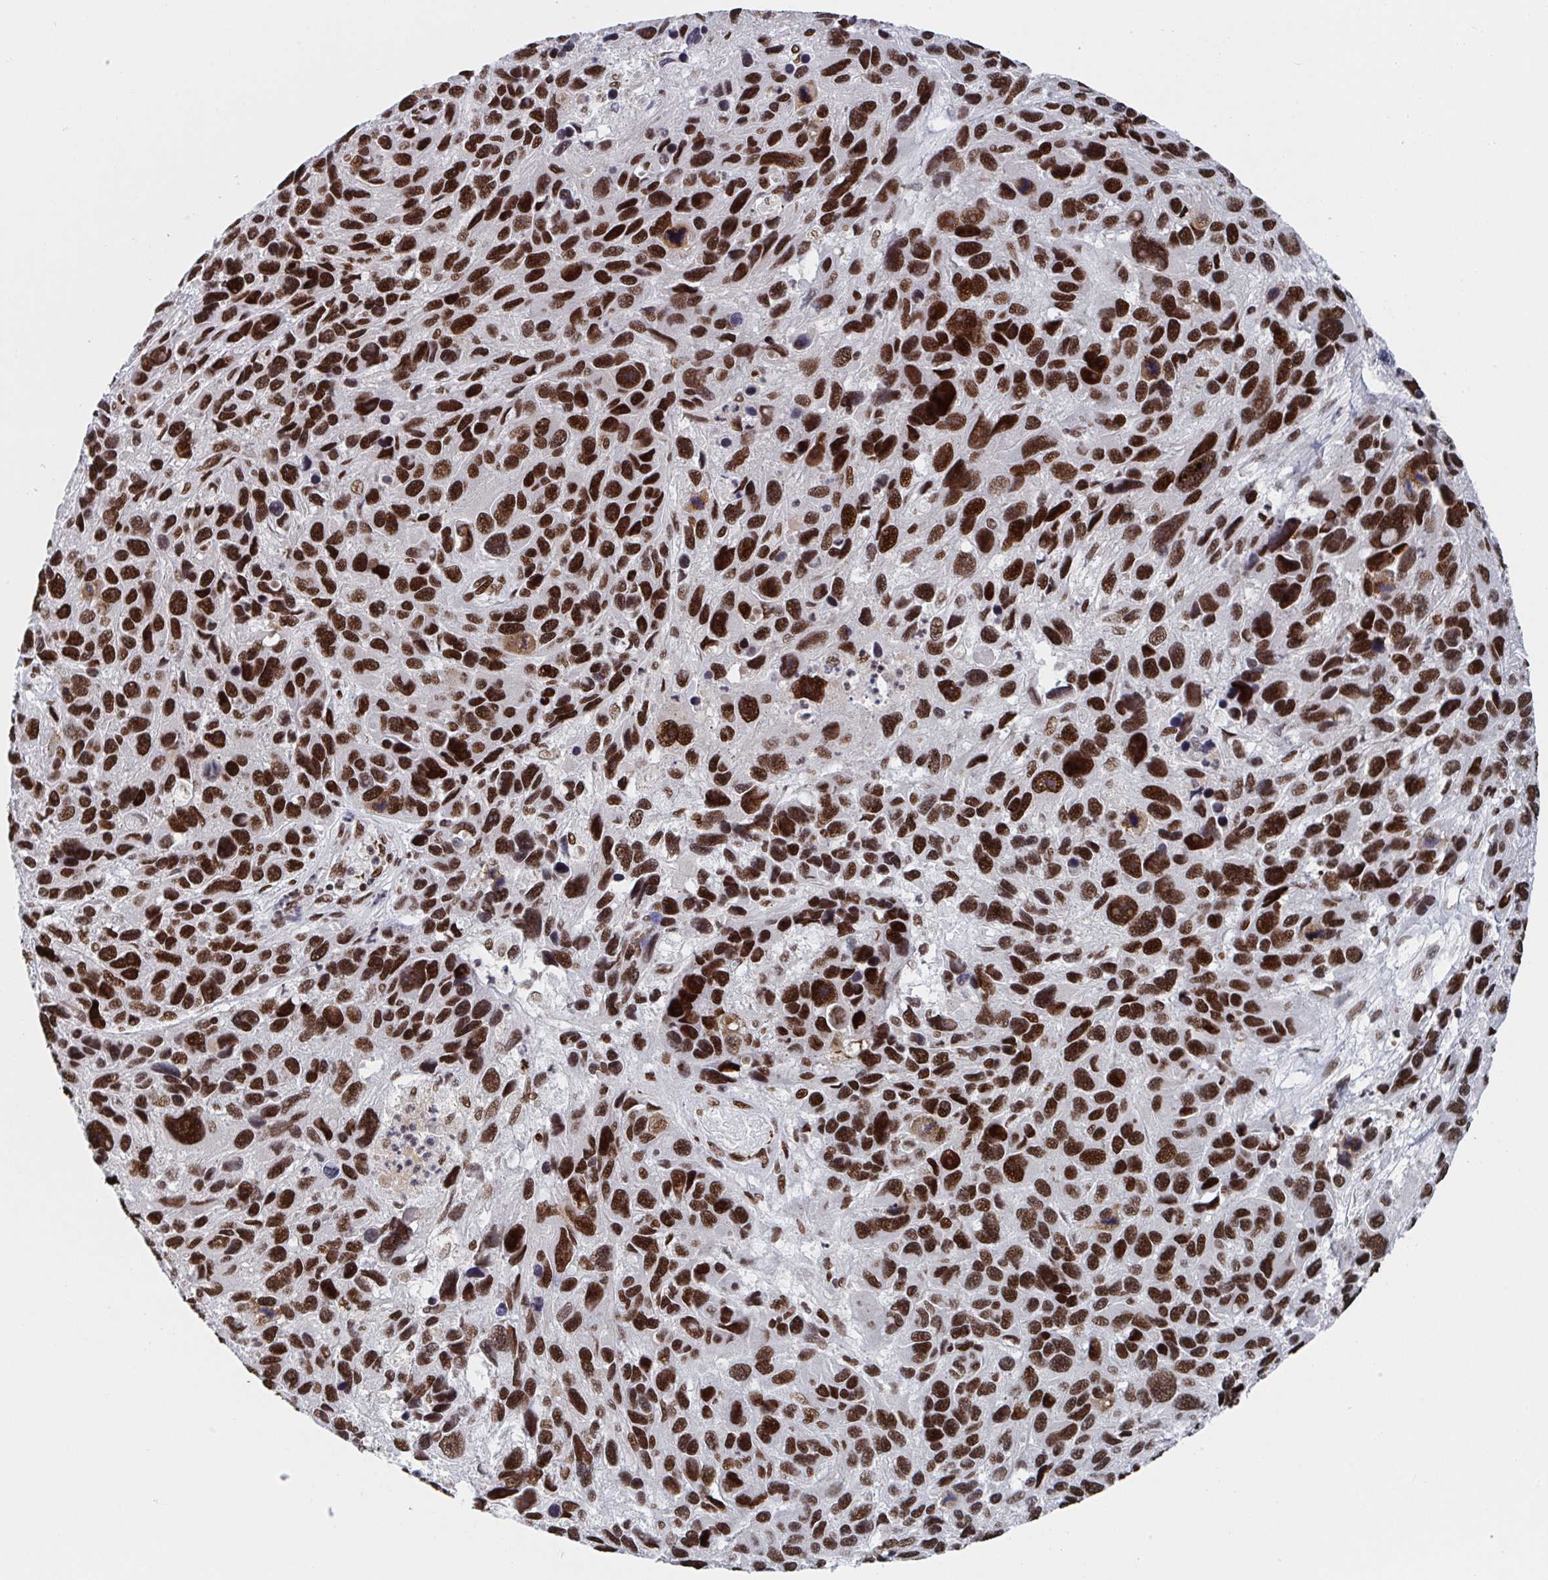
{"staining": {"intensity": "strong", "quantity": ">75%", "location": "nuclear"}, "tissue": "melanoma", "cell_type": "Tumor cells", "image_type": "cancer", "snomed": [{"axis": "morphology", "description": "Malignant melanoma, NOS"}, {"axis": "topography", "description": "Skin"}], "caption": "Immunohistochemistry (IHC) image of neoplastic tissue: human malignant melanoma stained using IHC shows high levels of strong protein expression localized specifically in the nuclear of tumor cells, appearing as a nuclear brown color.", "gene": "ZNF607", "patient": {"sex": "male", "age": 53}}